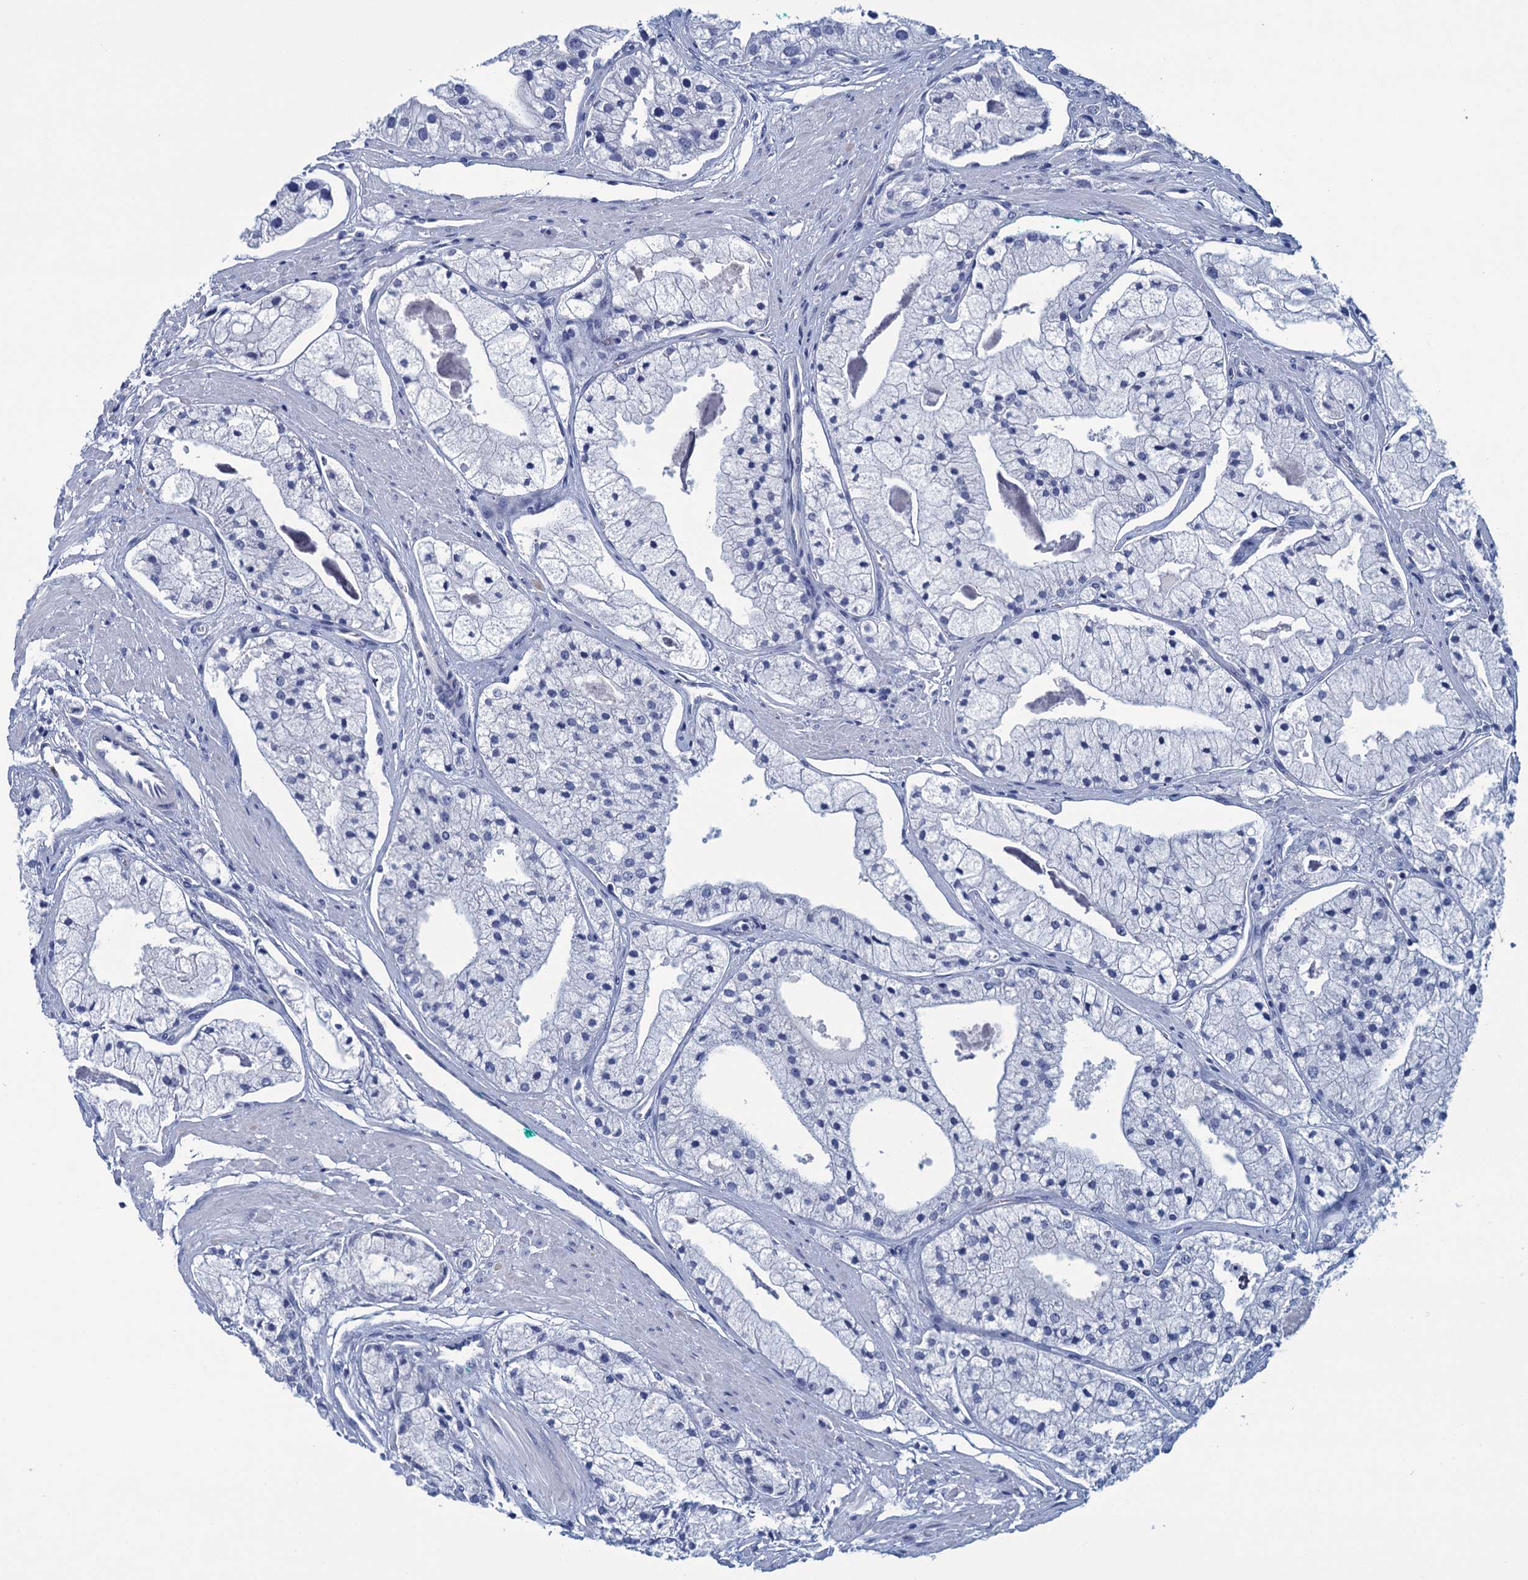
{"staining": {"intensity": "negative", "quantity": "none", "location": "none"}, "tissue": "prostate cancer", "cell_type": "Tumor cells", "image_type": "cancer", "snomed": [{"axis": "morphology", "description": "Adenocarcinoma, High grade"}, {"axis": "topography", "description": "Prostate"}], "caption": "High power microscopy histopathology image of an immunohistochemistry image of prostate cancer, revealing no significant staining in tumor cells.", "gene": "SCEL", "patient": {"sex": "male", "age": 50}}